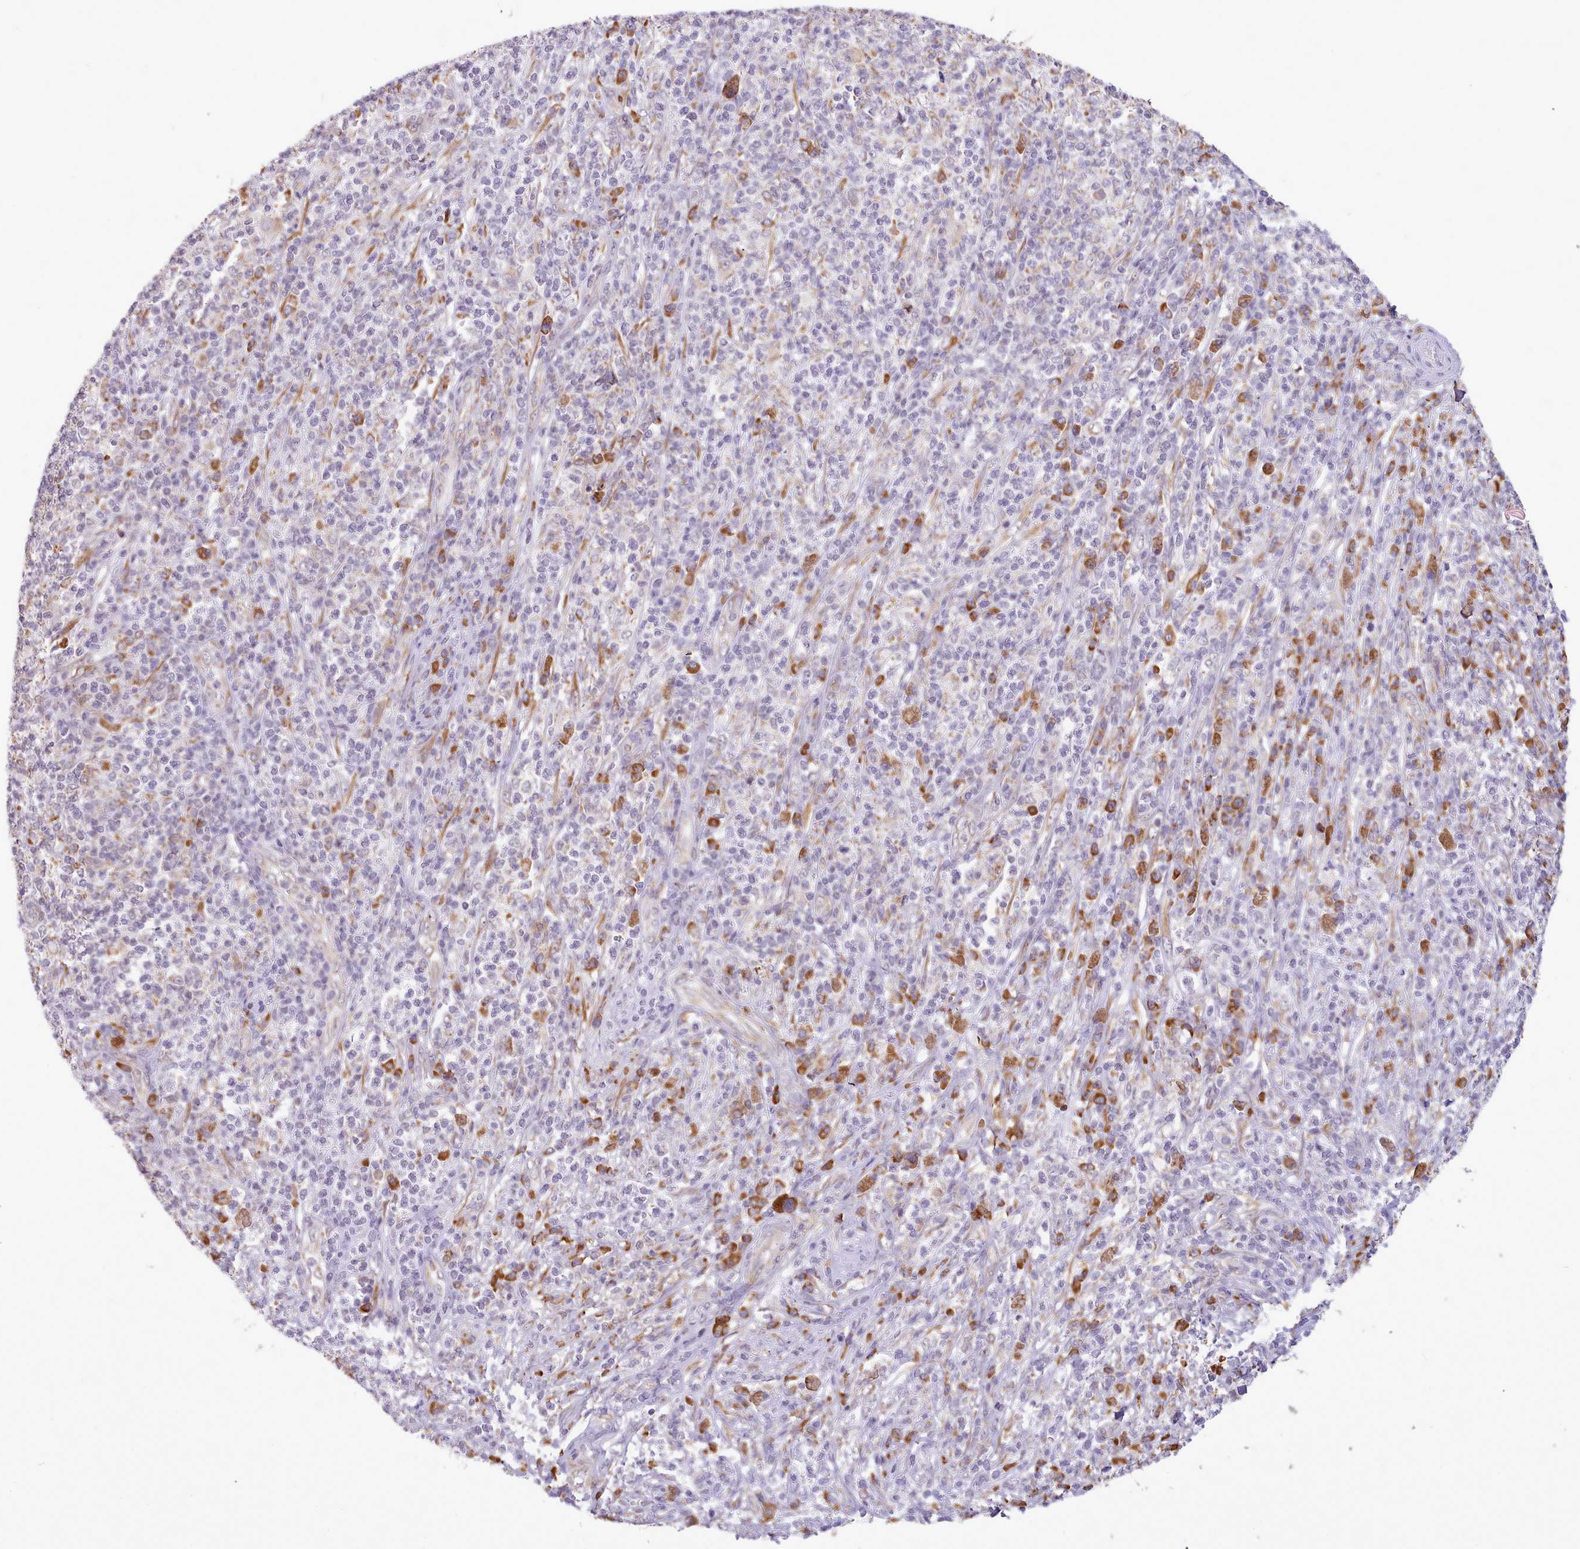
{"staining": {"intensity": "weak", "quantity": "<25%", "location": "cytoplasmic/membranous"}, "tissue": "melanoma", "cell_type": "Tumor cells", "image_type": "cancer", "snomed": [{"axis": "morphology", "description": "Malignant melanoma, NOS"}, {"axis": "topography", "description": "Skin"}], "caption": "This is a micrograph of IHC staining of melanoma, which shows no staining in tumor cells.", "gene": "SEC61B", "patient": {"sex": "male", "age": 66}}